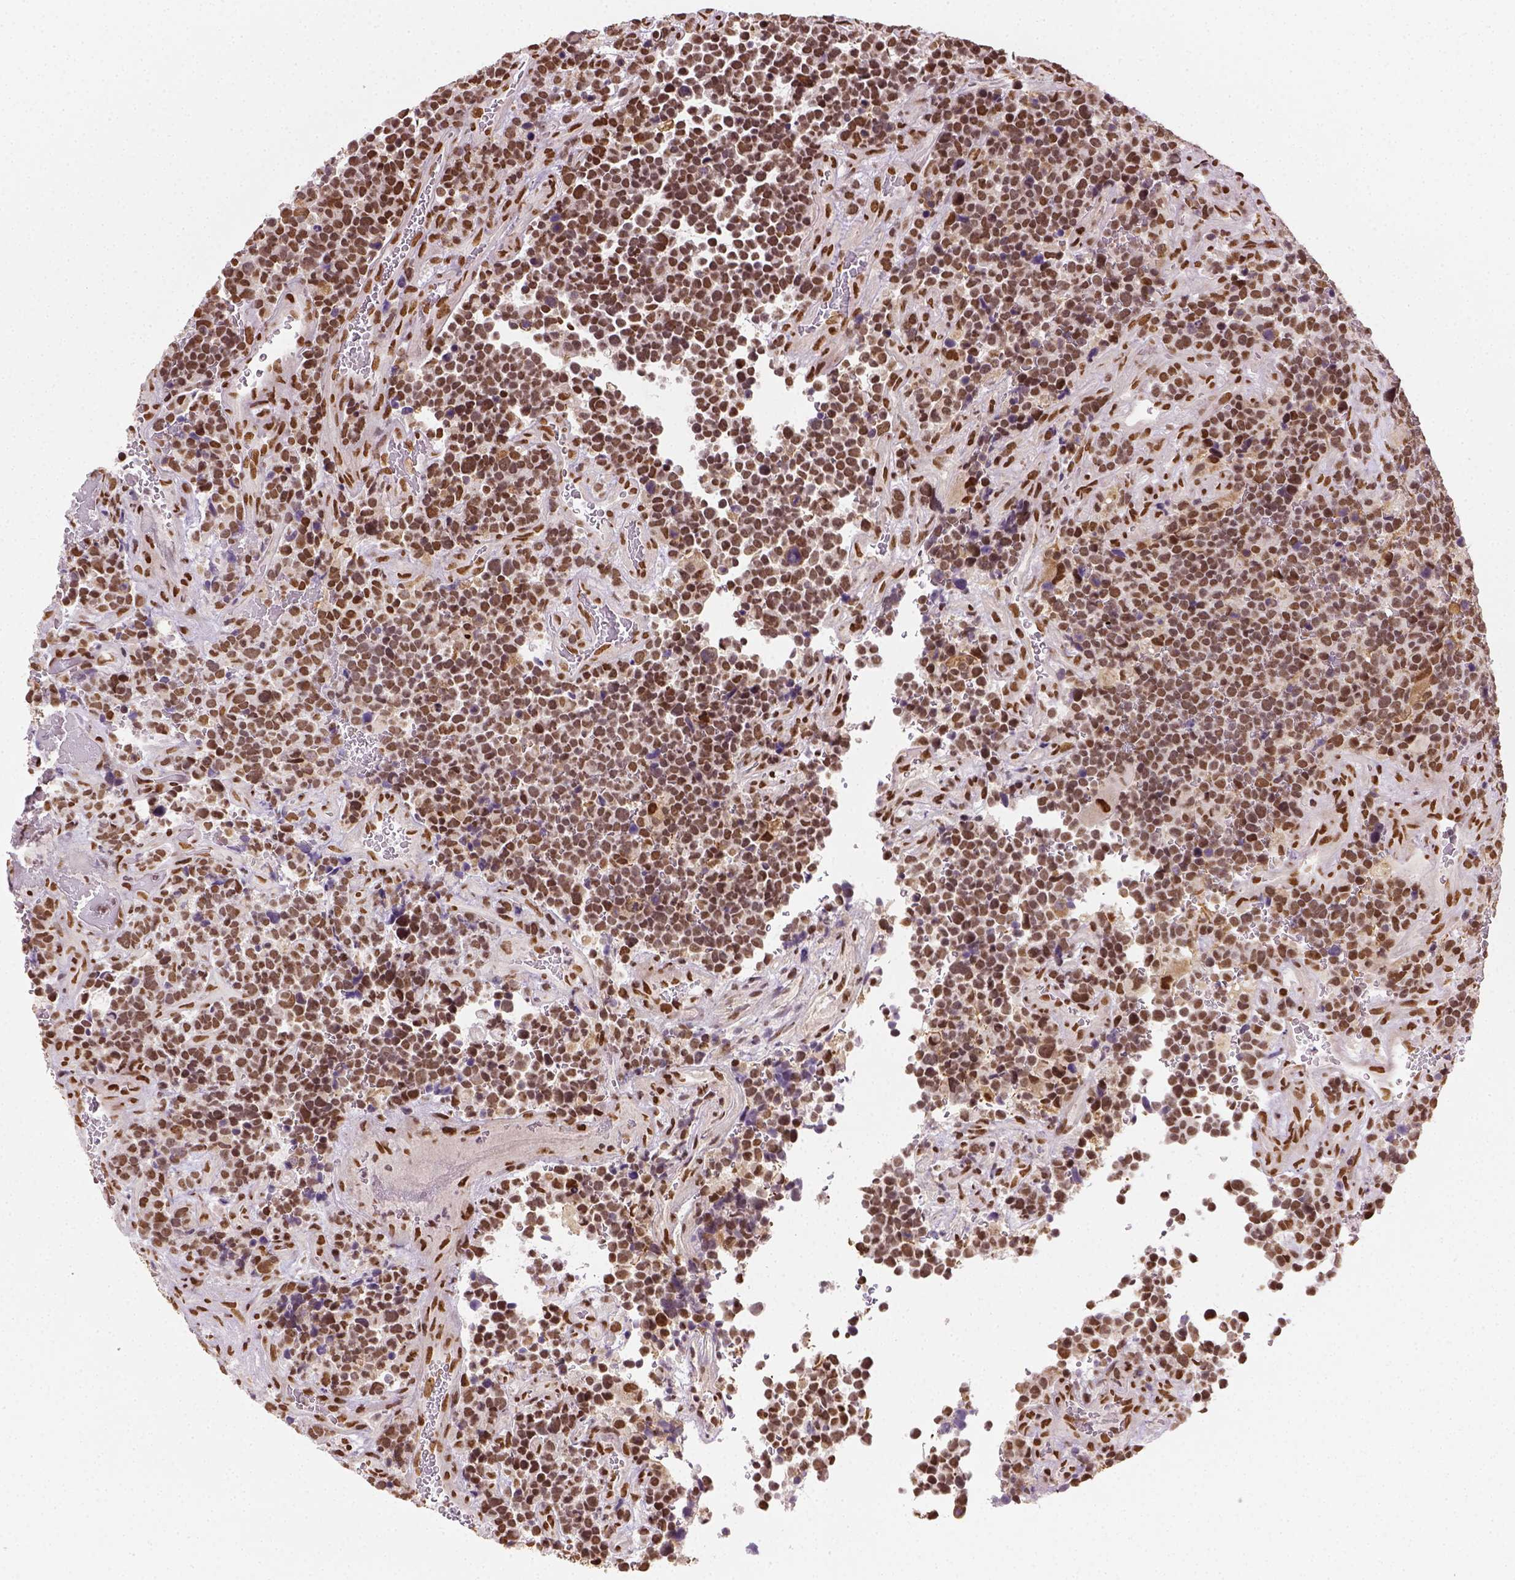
{"staining": {"intensity": "moderate", "quantity": ">75%", "location": "nuclear"}, "tissue": "glioma", "cell_type": "Tumor cells", "image_type": "cancer", "snomed": [{"axis": "morphology", "description": "Glioma, malignant, High grade"}, {"axis": "topography", "description": "Brain"}], "caption": "Immunohistochemistry (IHC) histopathology image of human high-grade glioma (malignant) stained for a protein (brown), which displays medium levels of moderate nuclear staining in about >75% of tumor cells.", "gene": "FANCE", "patient": {"sex": "male", "age": 33}}